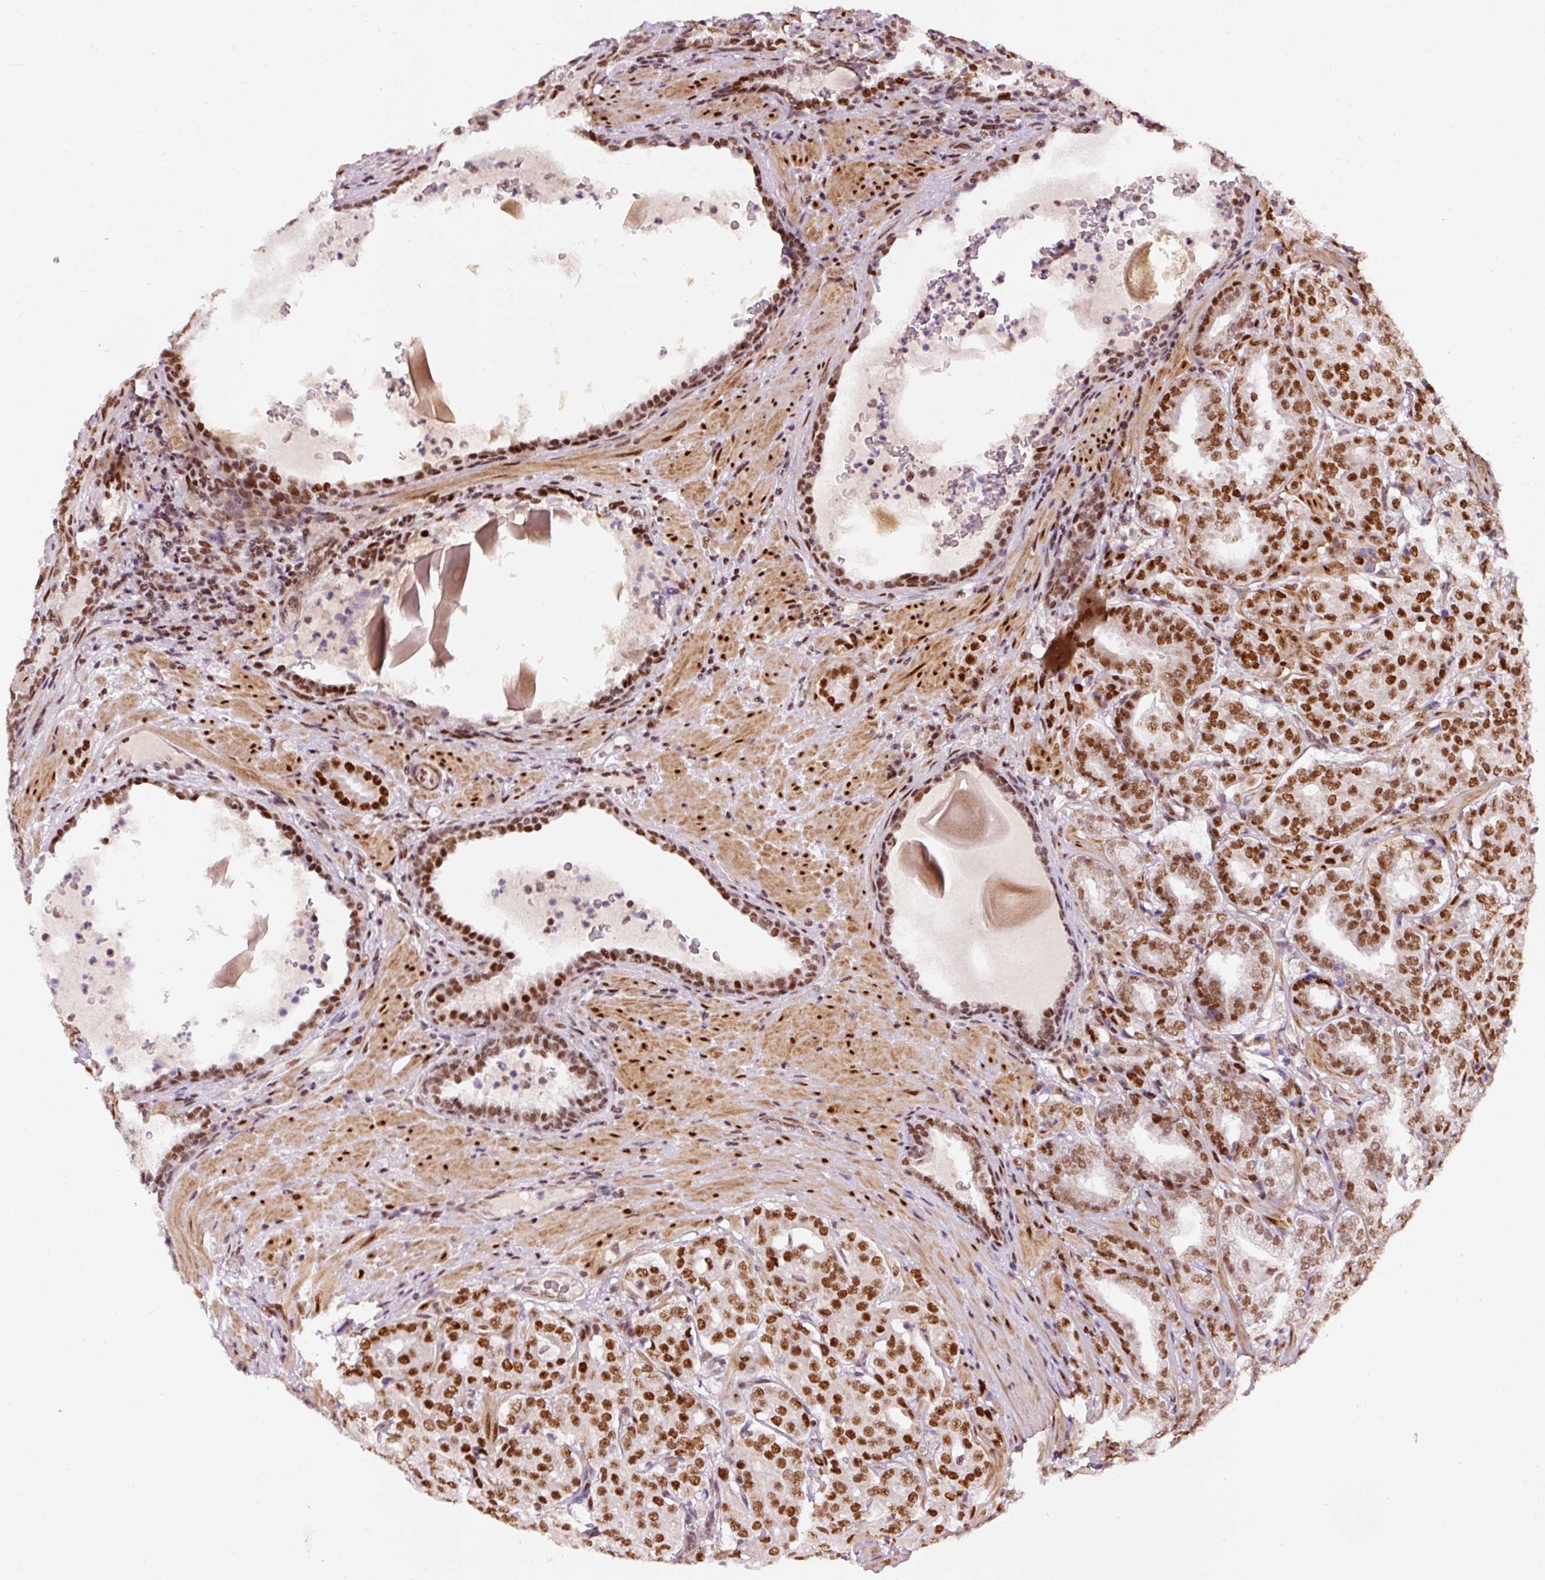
{"staining": {"intensity": "strong", "quantity": ">75%", "location": "nuclear"}, "tissue": "prostate cancer", "cell_type": "Tumor cells", "image_type": "cancer", "snomed": [{"axis": "morphology", "description": "Adenocarcinoma, High grade"}, {"axis": "topography", "description": "Prostate"}], "caption": "Prostate cancer tissue shows strong nuclear expression in about >75% of tumor cells, visualized by immunohistochemistry.", "gene": "HNRNPC", "patient": {"sex": "male", "age": 68}}